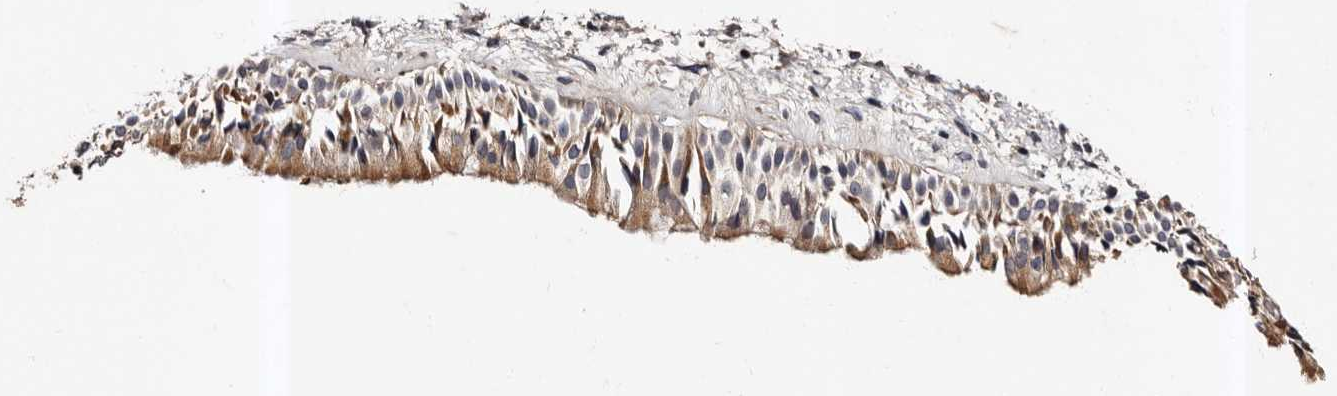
{"staining": {"intensity": "strong", "quantity": "25%-75%", "location": "cytoplasmic/membranous"}, "tissue": "nasopharynx", "cell_type": "Respiratory epithelial cells", "image_type": "normal", "snomed": [{"axis": "morphology", "description": "Normal tissue, NOS"}, {"axis": "topography", "description": "Nasopharynx"}], "caption": "Immunohistochemical staining of unremarkable human nasopharynx demonstrates high levels of strong cytoplasmic/membranous expression in approximately 25%-75% of respiratory epithelial cells.", "gene": "ADCK5", "patient": {"sex": "male", "age": 22}}